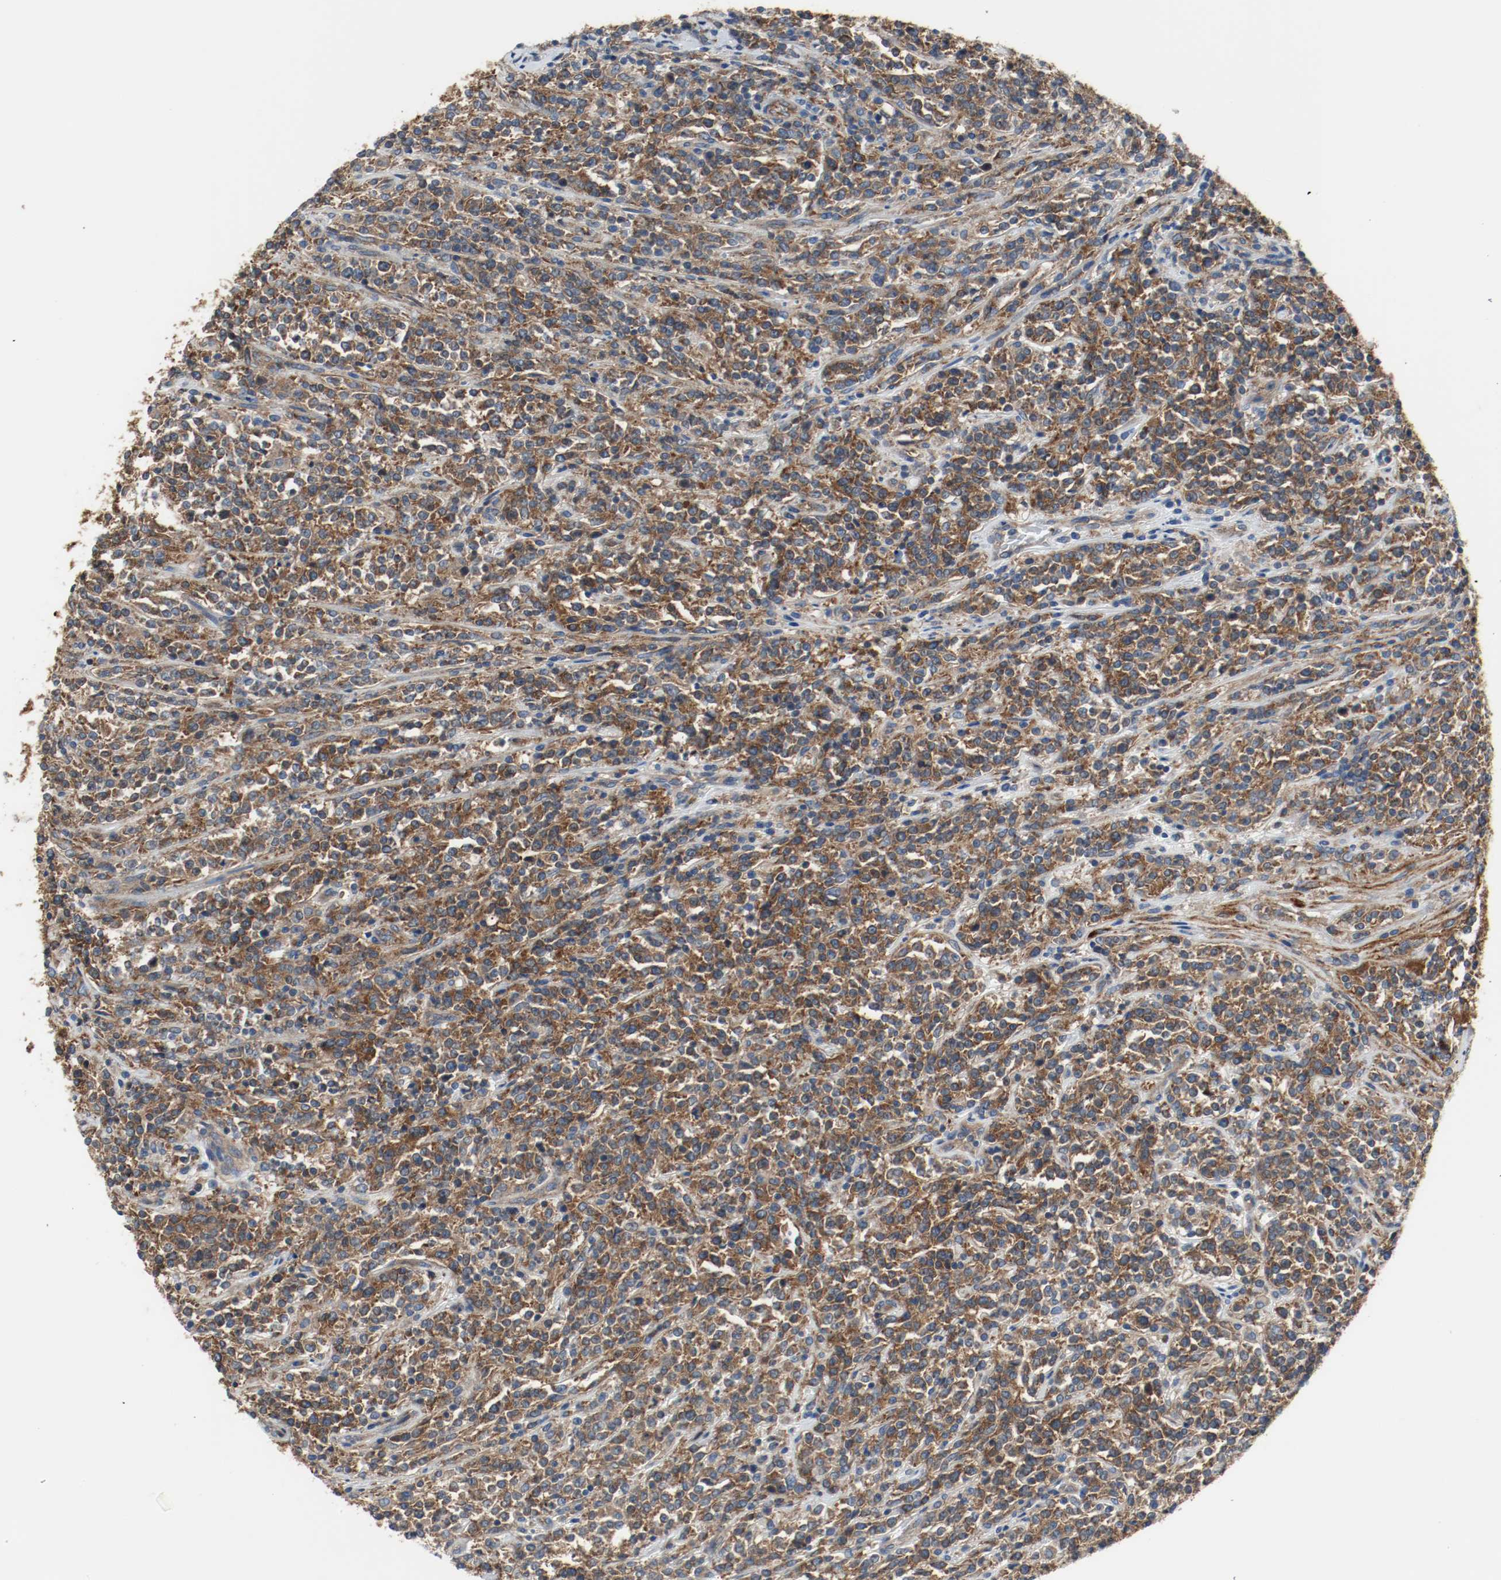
{"staining": {"intensity": "strong", "quantity": ">75%", "location": "cytoplasmic/membranous"}, "tissue": "lymphoma", "cell_type": "Tumor cells", "image_type": "cancer", "snomed": [{"axis": "morphology", "description": "Malignant lymphoma, non-Hodgkin's type, High grade"}, {"axis": "topography", "description": "Soft tissue"}], "caption": "High-grade malignant lymphoma, non-Hodgkin's type tissue exhibits strong cytoplasmic/membranous positivity in about >75% of tumor cells", "gene": "TUBA3D", "patient": {"sex": "male", "age": 18}}